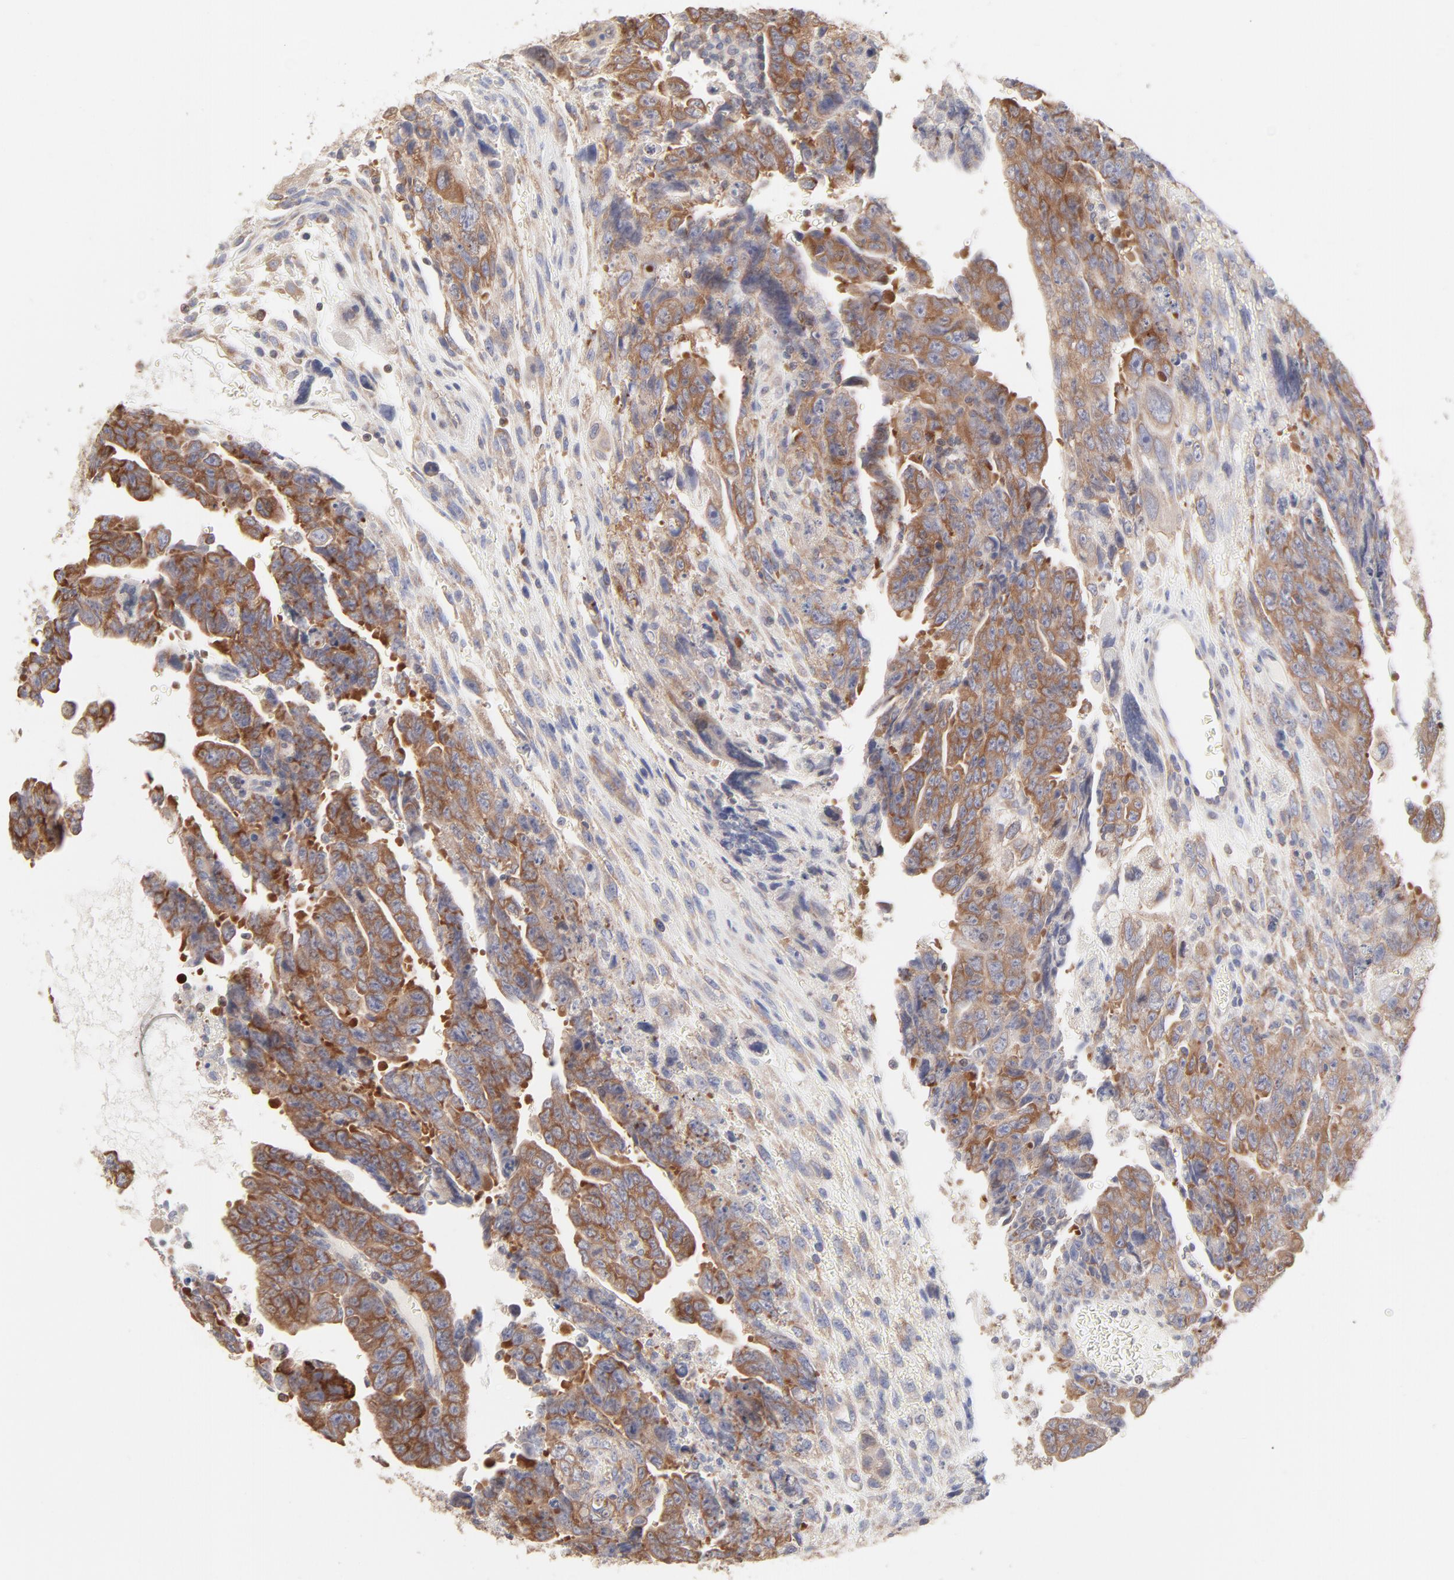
{"staining": {"intensity": "strong", "quantity": ">75%", "location": "cytoplasmic/membranous"}, "tissue": "testis cancer", "cell_type": "Tumor cells", "image_type": "cancer", "snomed": [{"axis": "morphology", "description": "Carcinoma, Embryonal, NOS"}, {"axis": "topography", "description": "Testis"}], "caption": "Protein staining displays strong cytoplasmic/membranous positivity in approximately >75% of tumor cells in testis cancer. (Stains: DAB in brown, nuclei in blue, Microscopy: brightfield microscopy at high magnification).", "gene": "RPS21", "patient": {"sex": "male", "age": 28}}